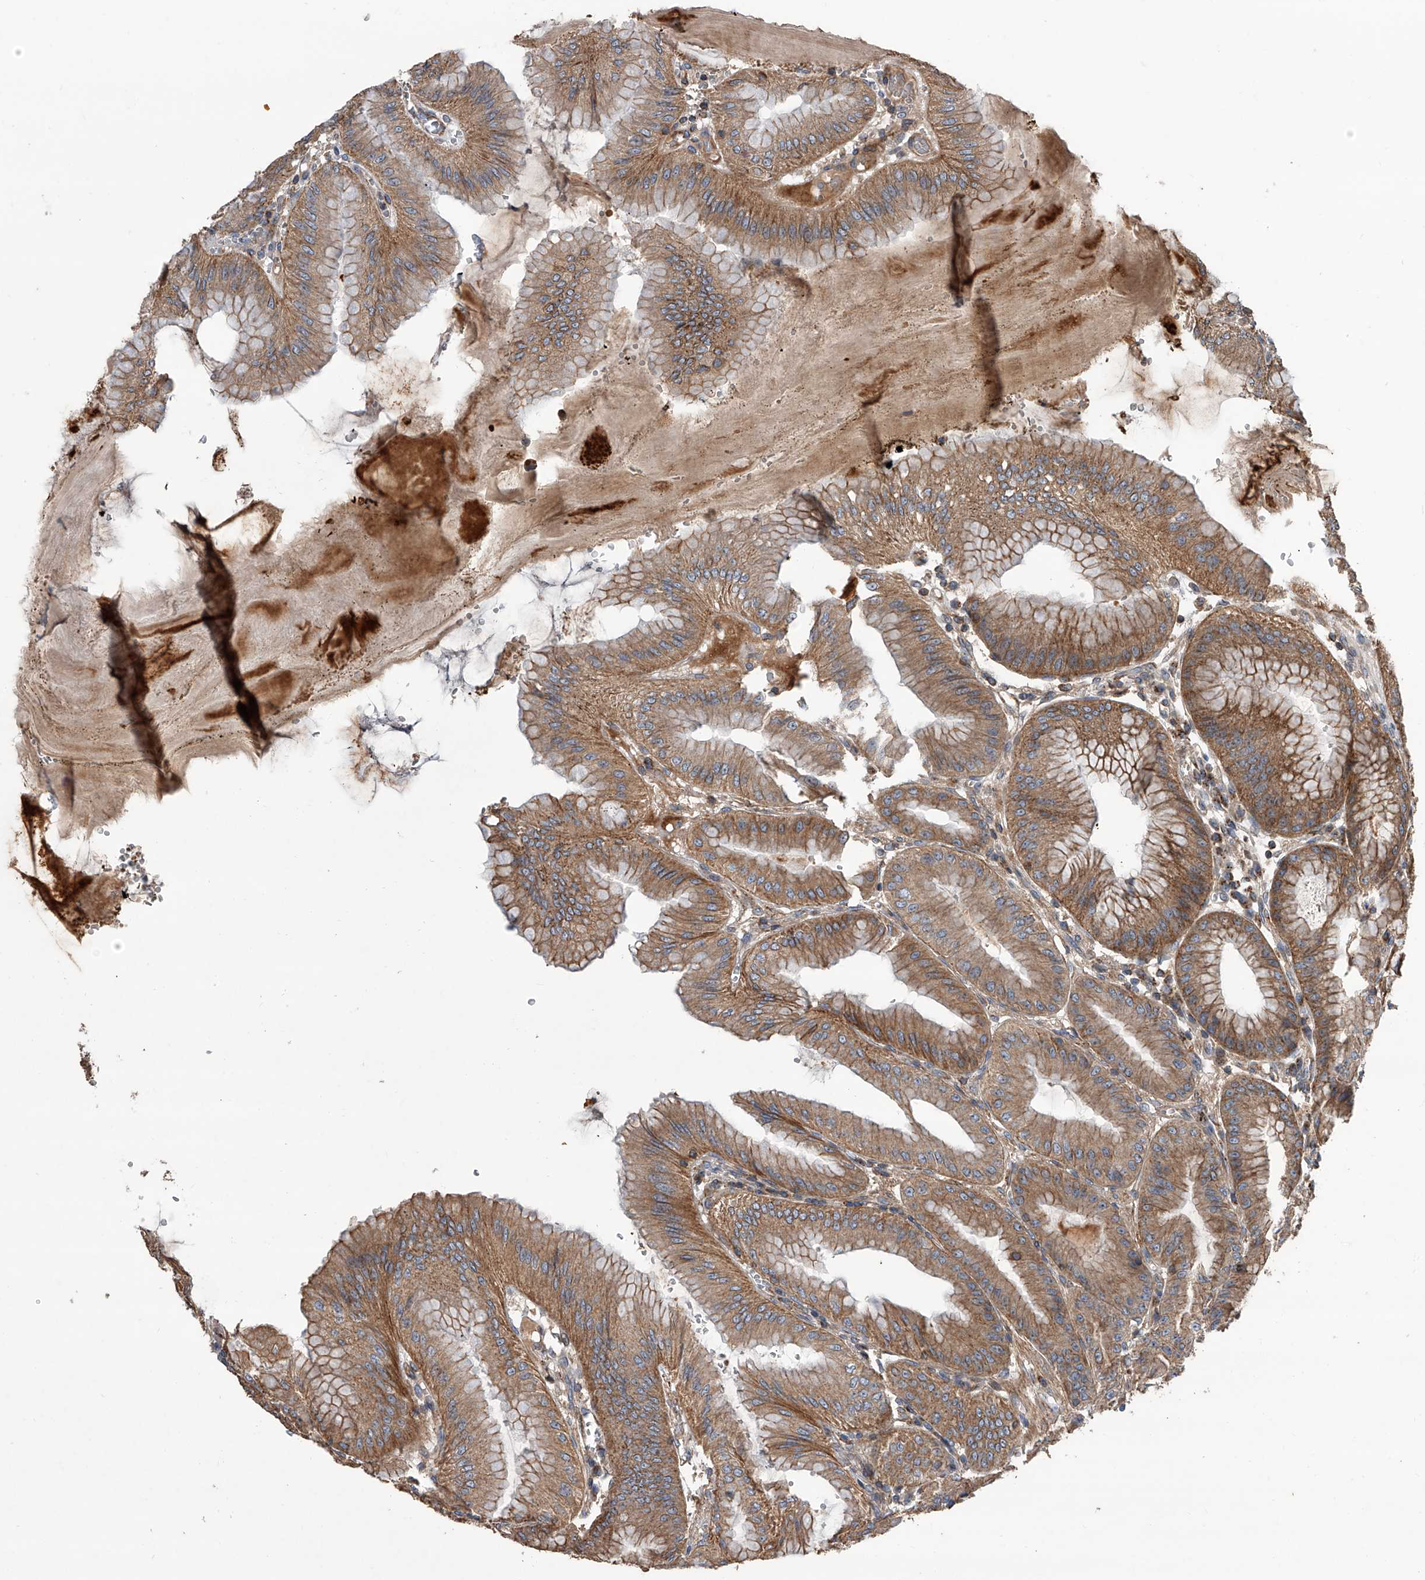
{"staining": {"intensity": "moderate", "quantity": ">75%", "location": "cytoplasmic/membranous"}, "tissue": "stomach", "cell_type": "Glandular cells", "image_type": "normal", "snomed": [{"axis": "morphology", "description": "Normal tissue, NOS"}, {"axis": "topography", "description": "Stomach, lower"}], "caption": "Protein analysis of benign stomach reveals moderate cytoplasmic/membranous positivity in approximately >75% of glandular cells.", "gene": "USP47", "patient": {"sex": "male", "age": 71}}